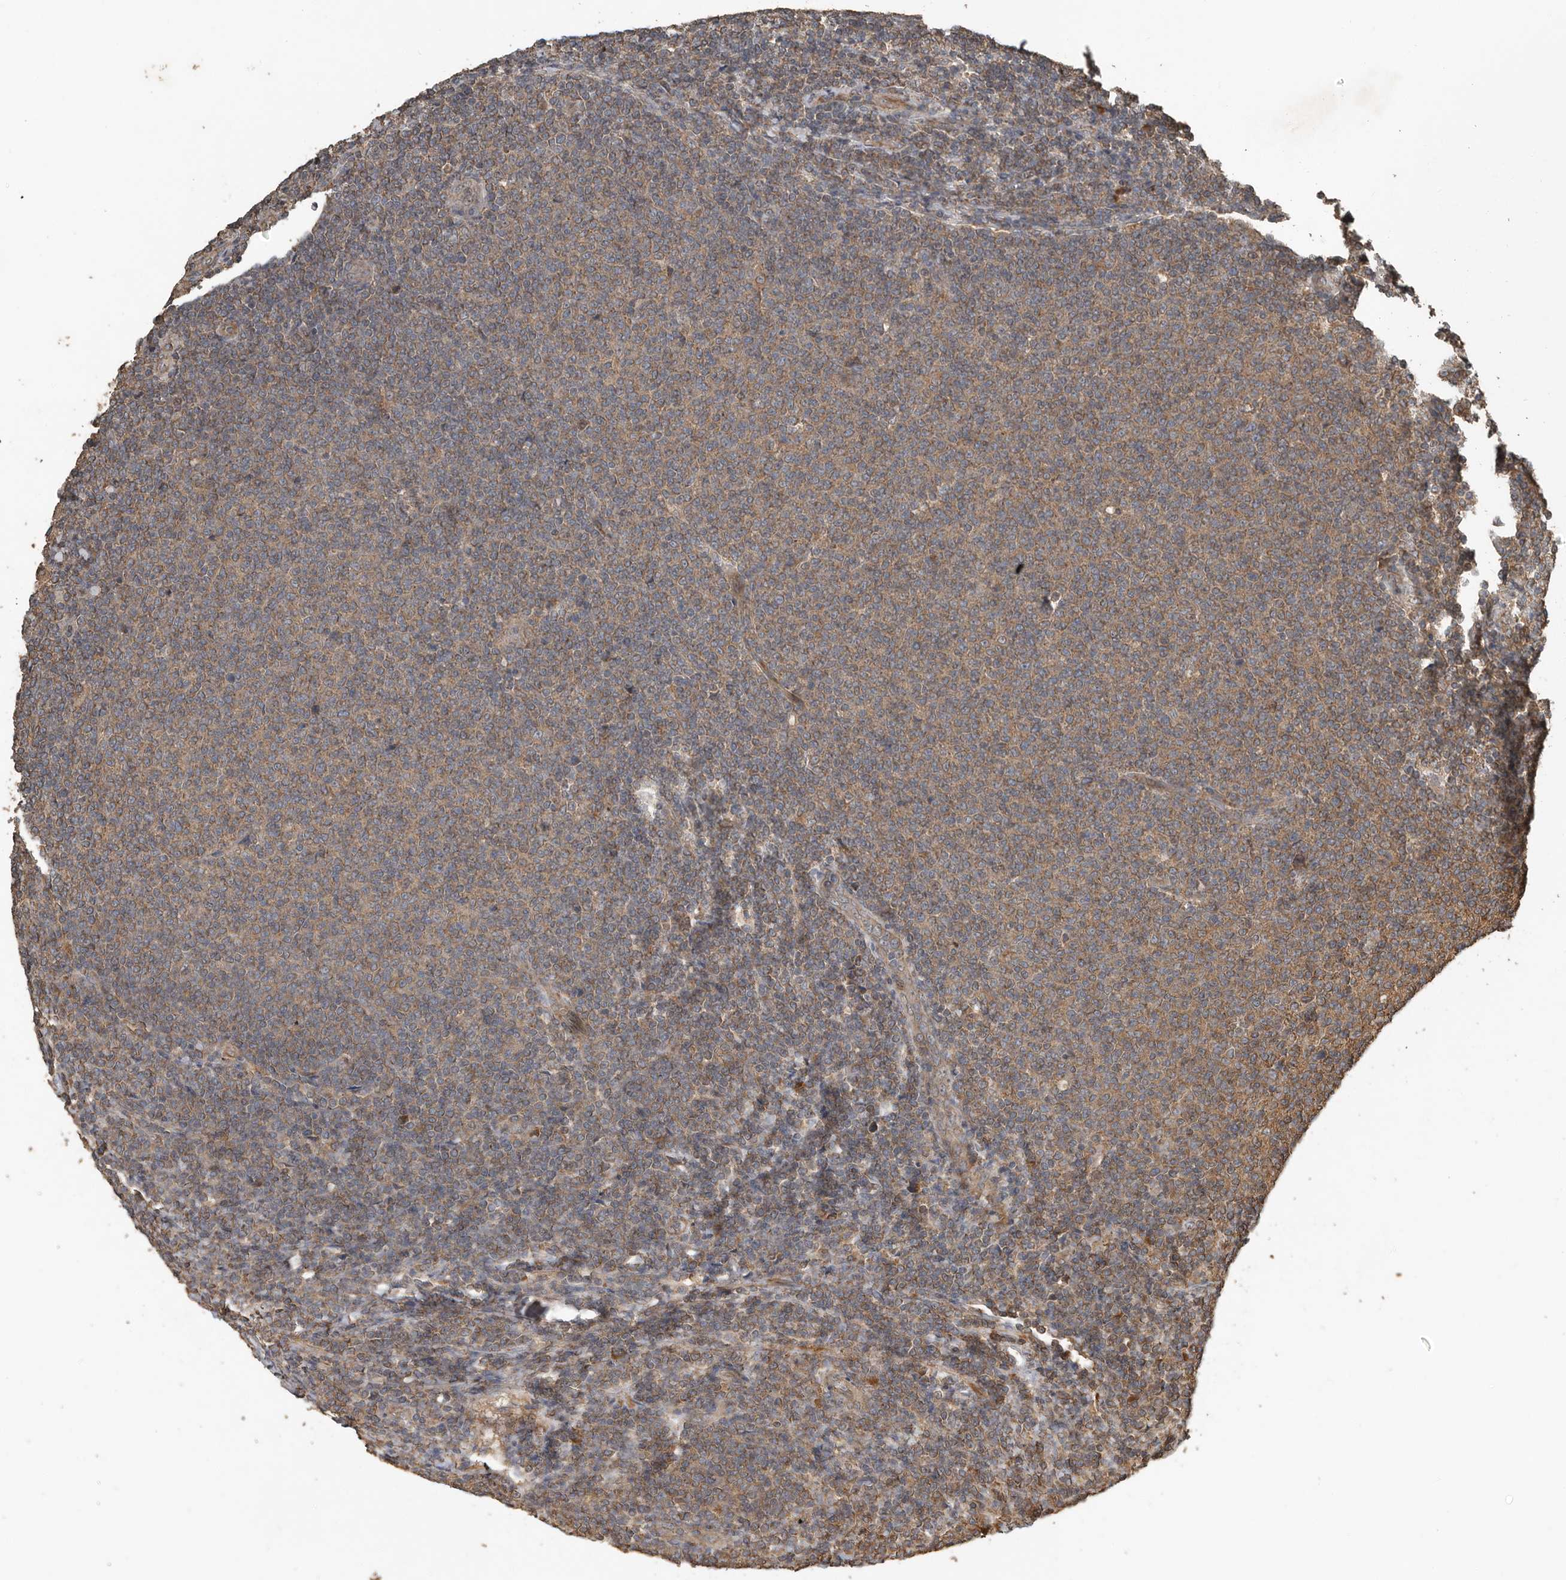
{"staining": {"intensity": "weak", "quantity": "25%-75%", "location": "cytoplasmic/membranous"}, "tissue": "lymphoma", "cell_type": "Tumor cells", "image_type": "cancer", "snomed": [{"axis": "morphology", "description": "Malignant lymphoma, non-Hodgkin's type, Low grade"}, {"axis": "topography", "description": "Lymph node"}], "caption": "A low amount of weak cytoplasmic/membranous staining is seen in approximately 25%-75% of tumor cells in lymphoma tissue.", "gene": "RNF207", "patient": {"sex": "male", "age": 66}}